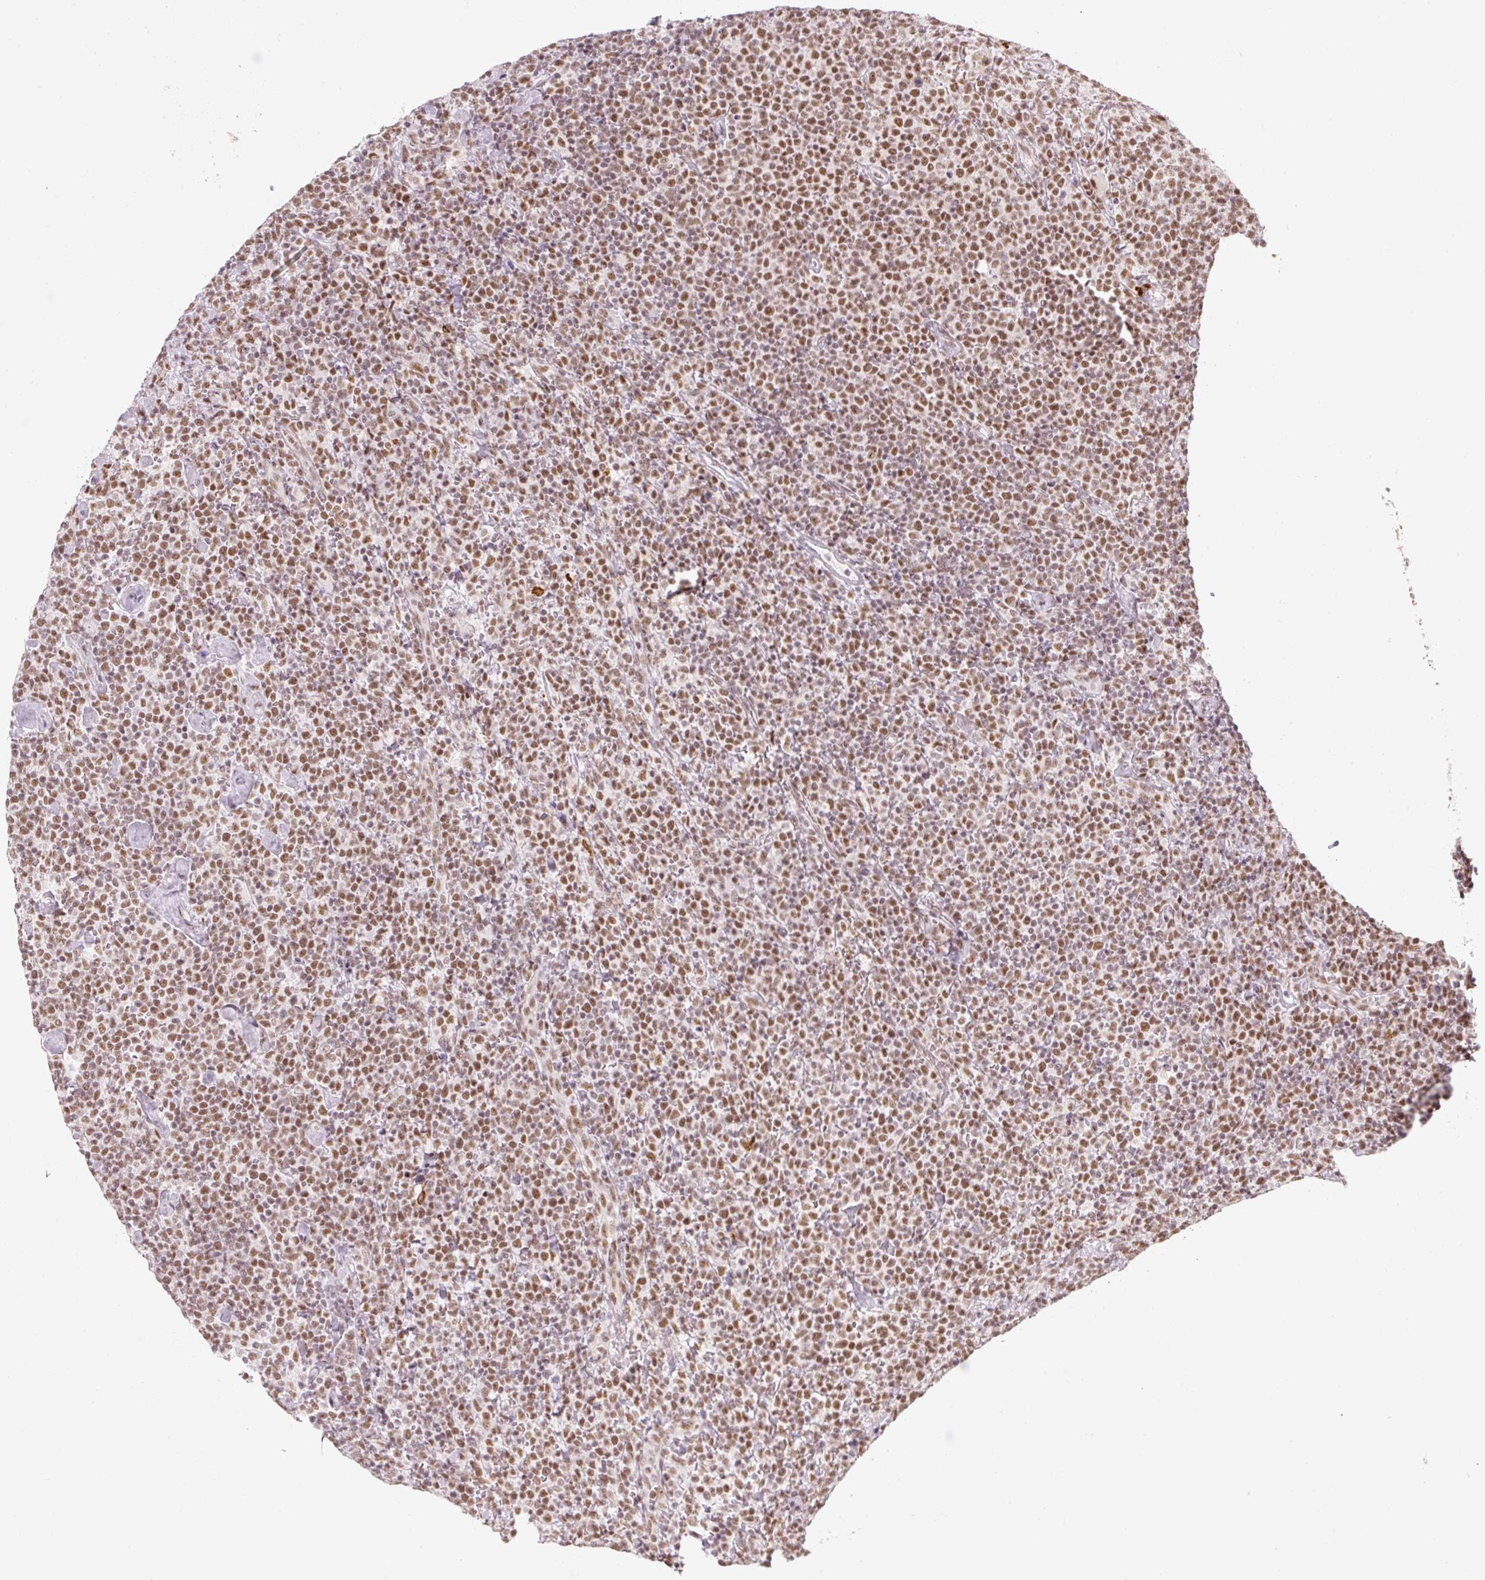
{"staining": {"intensity": "moderate", "quantity": ">75%", "location": "nuclear"}, "tissue": "lymphoma", "cell_type": "Tumor cells", "image_type": "cancer", "snomed": [{"axis": "morphology", "description": "Malignant lymphoma, non-Hodgkin's type, High grade"}, {"axis": "topography", "description": "Lymph node"}], "caption": "High-grade malignant lymphoma, non-Hodgkin's type tissue reveals moderate nuclear staining in about >75% of tumor cells", "gene": "U2AF2", "patient": {"sex": "male", "age": 61}}